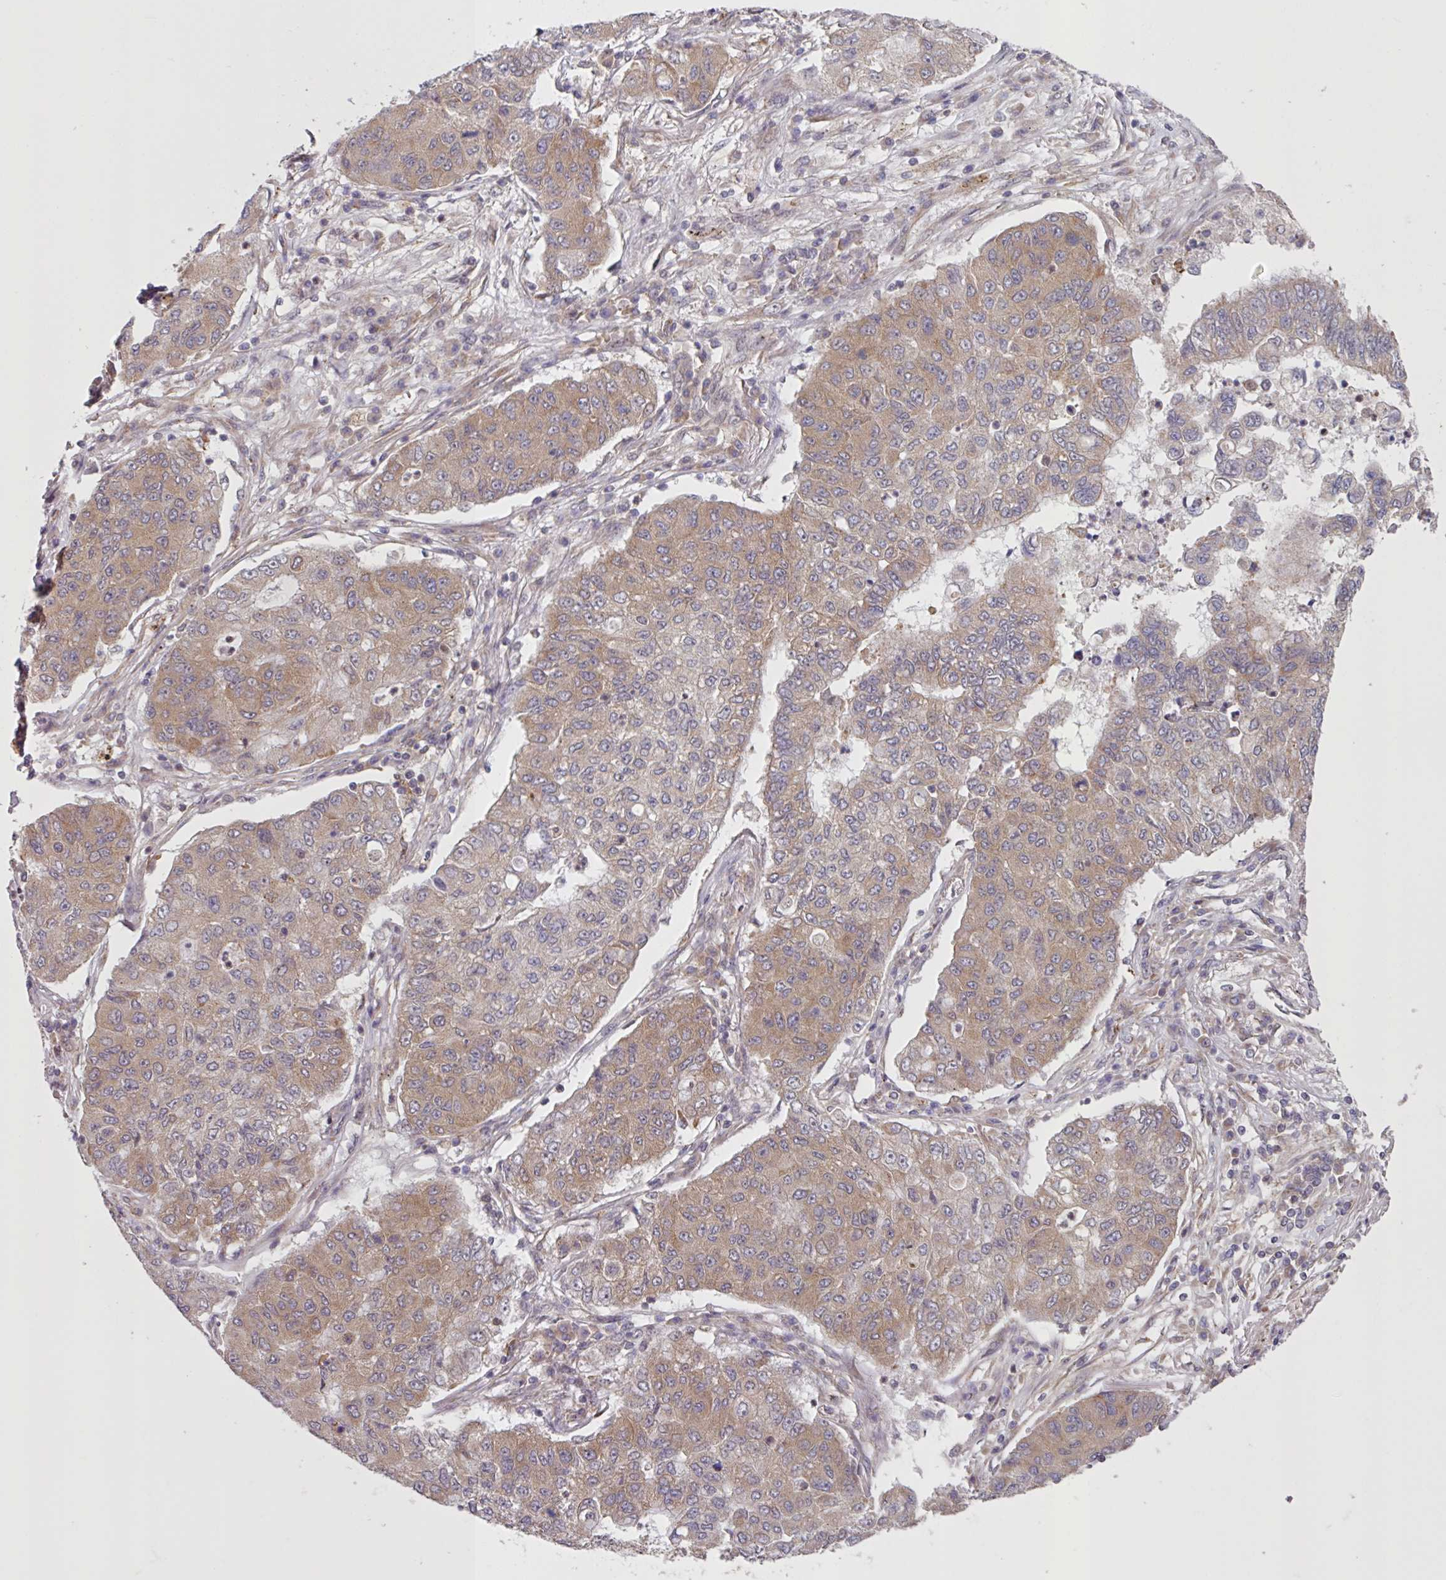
{"staining": {"intensity": "moderate", "quantity": "25%-75%", "location": "cytoplasmic/membranous"}, "tissue": "lung cancer", "cell_type": "Tumor cells", "image_type": "cancer", "snomed": [{"axis": "morphology", "description": "Squamous cell carcinoma, NOS"}, {"axis": "topography", "description": "Lung"}], "caption": "Immunohistochemical staining of human lung squamous cell carcinoma reveals medium levels of moderate cytoplasmic/membranous protein positivity in about 25%-75% of tumor cells. The staining is performed using DAB (3,3'-diaminobenzidine) brown chromogen to label protein expression. The nuclei are counter-stained blue using hematoxylin.", "gene": "CAMLG", "patient": {"sex": "male", "age": 74}}